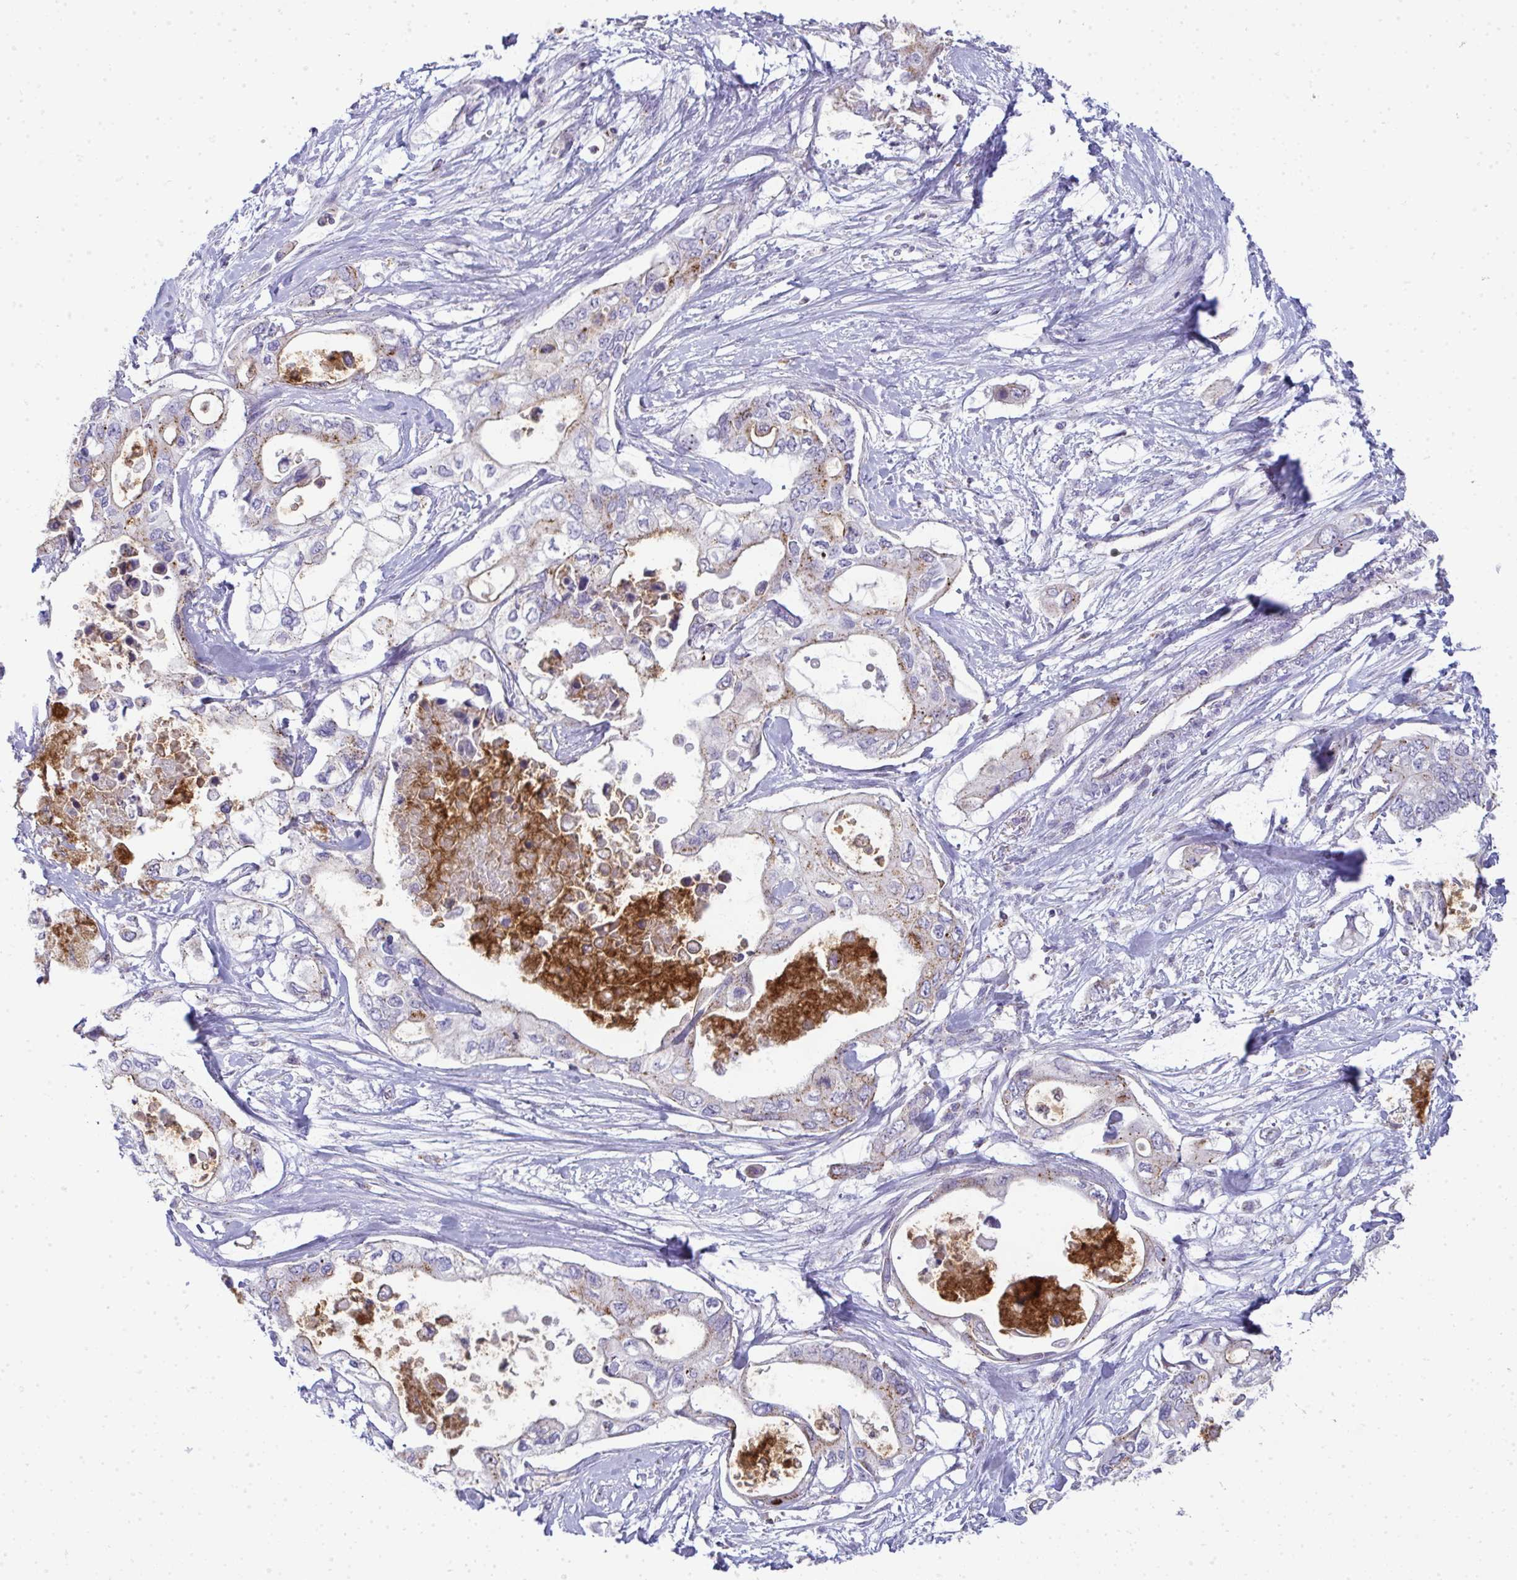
{"staining": {"intensity": "weak", "quantity": "<25%", "location": "cytoplasmic/membranous"}, "tissue": "pancreatic cancer", "cell_type": "Tumor cells", "image_type": "cancer", "snomed": [{"axis": "morphology", "description": "Adenocarcinoma, NOS"}, {"axis": "topography", "description": "Pancreas"}], "caption": "Protein analysis of adenocarcinoma (pancreatic) exhibits no significant positivity in tumor cells.", "gene": "VPS4B", "patient": {"sex": "female", "age": 63}}